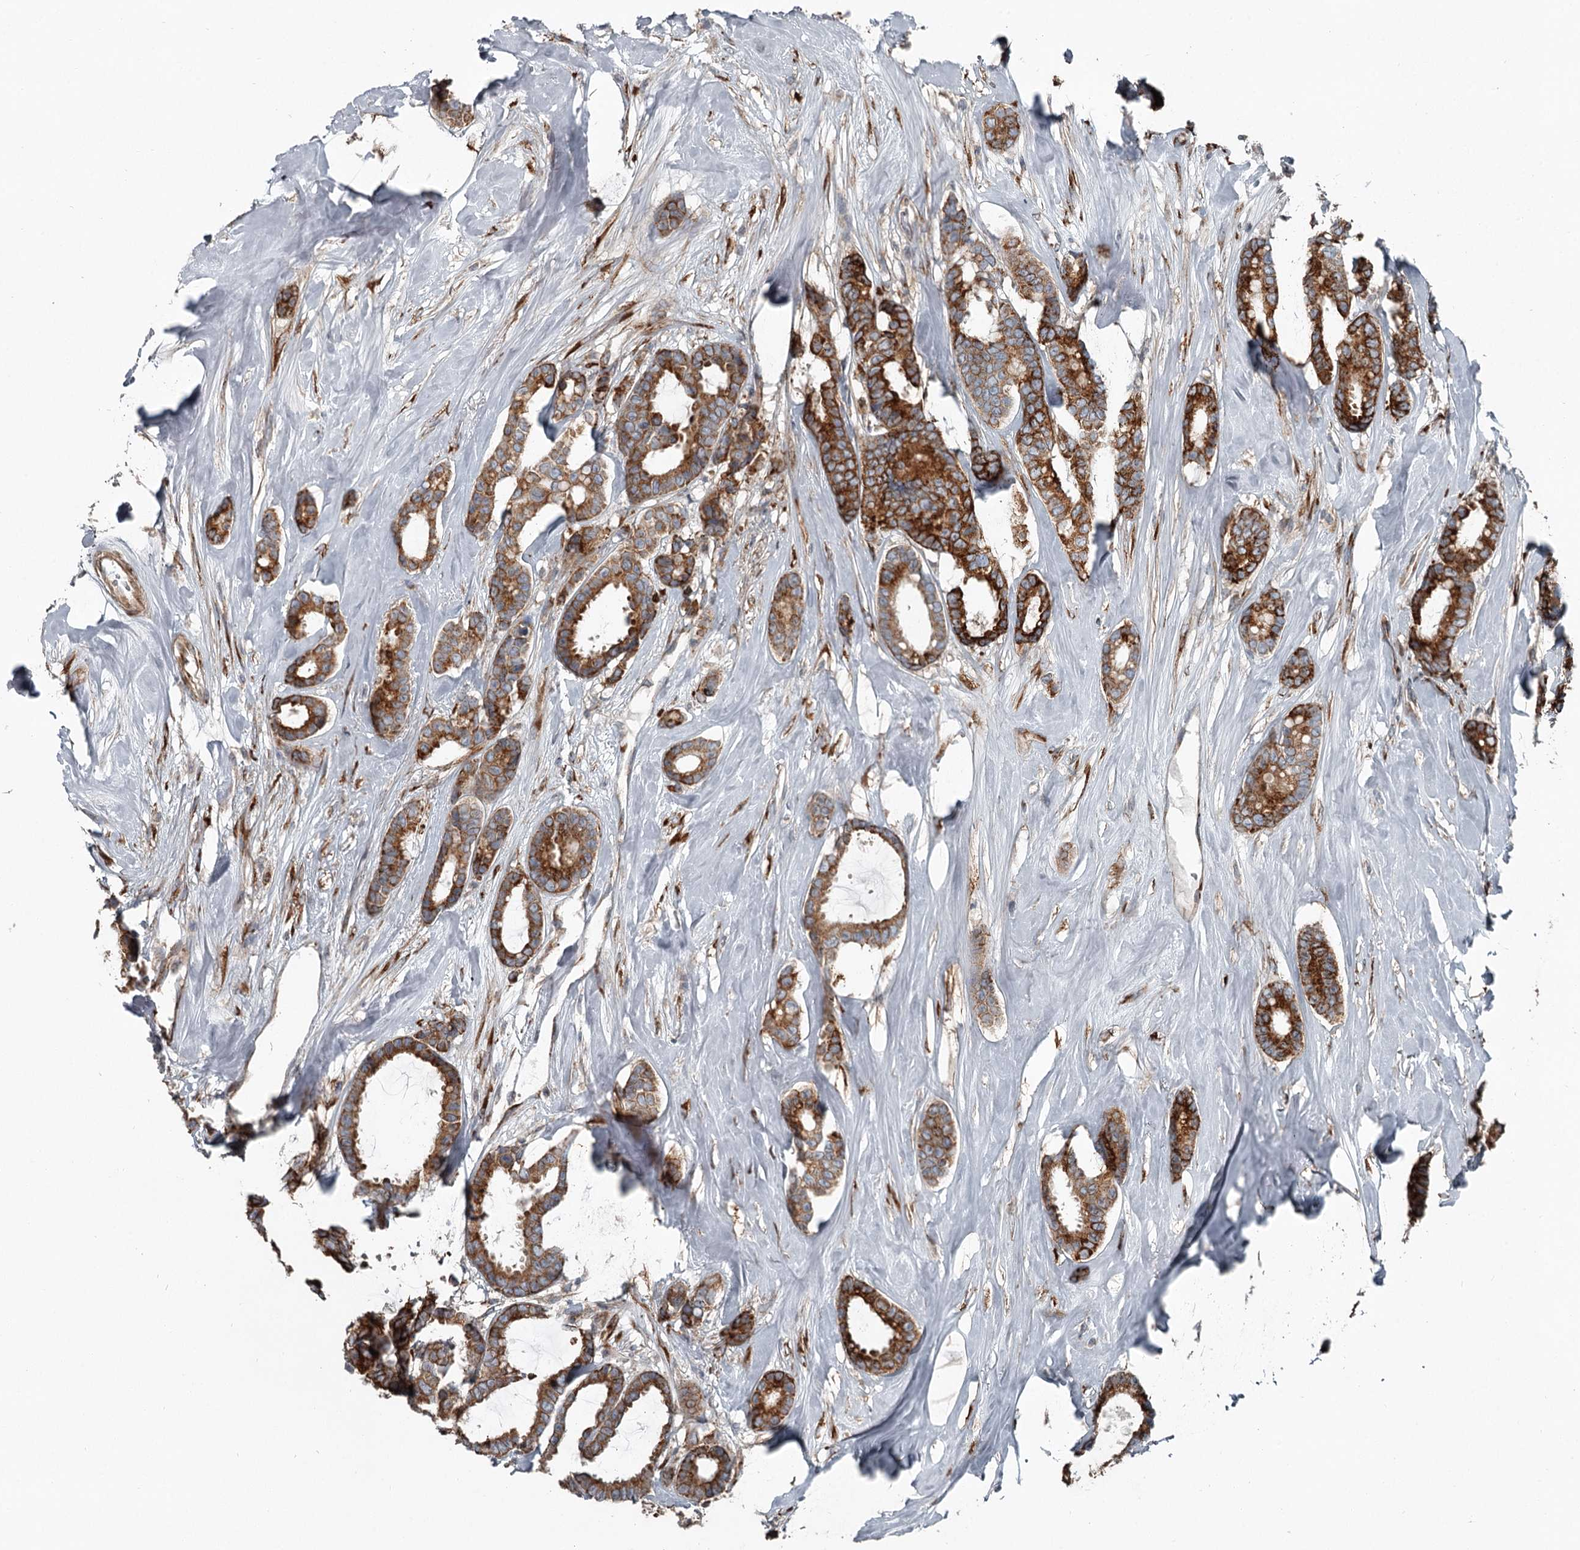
{"staining": {"intensity": "strong", "quantity": ">75%", "location": "cytoplasmic/membranous"}, "tissue": "breast cancer", "cell_type": "Tumor cells", "image_type": "cancer", "snomed": [{"axis": "morphology", "description": "Duct carcinoma"}, {"axis": "topography", "description": "Breast"}], "caption": "Brown immunohistochemical staining in breast infiltrating ductal carcinoma displays strong cytoplasmic/membranous staining in about >75% of tumor cells. The protein is stained brown, and the nuclei are stained in blue (DAB (3,3'-diaminobenzidine) IHC with brightfield microscopy, high magnification).", "gene": "RASSF8", "patient": {"sex": "female", "age": 87}}